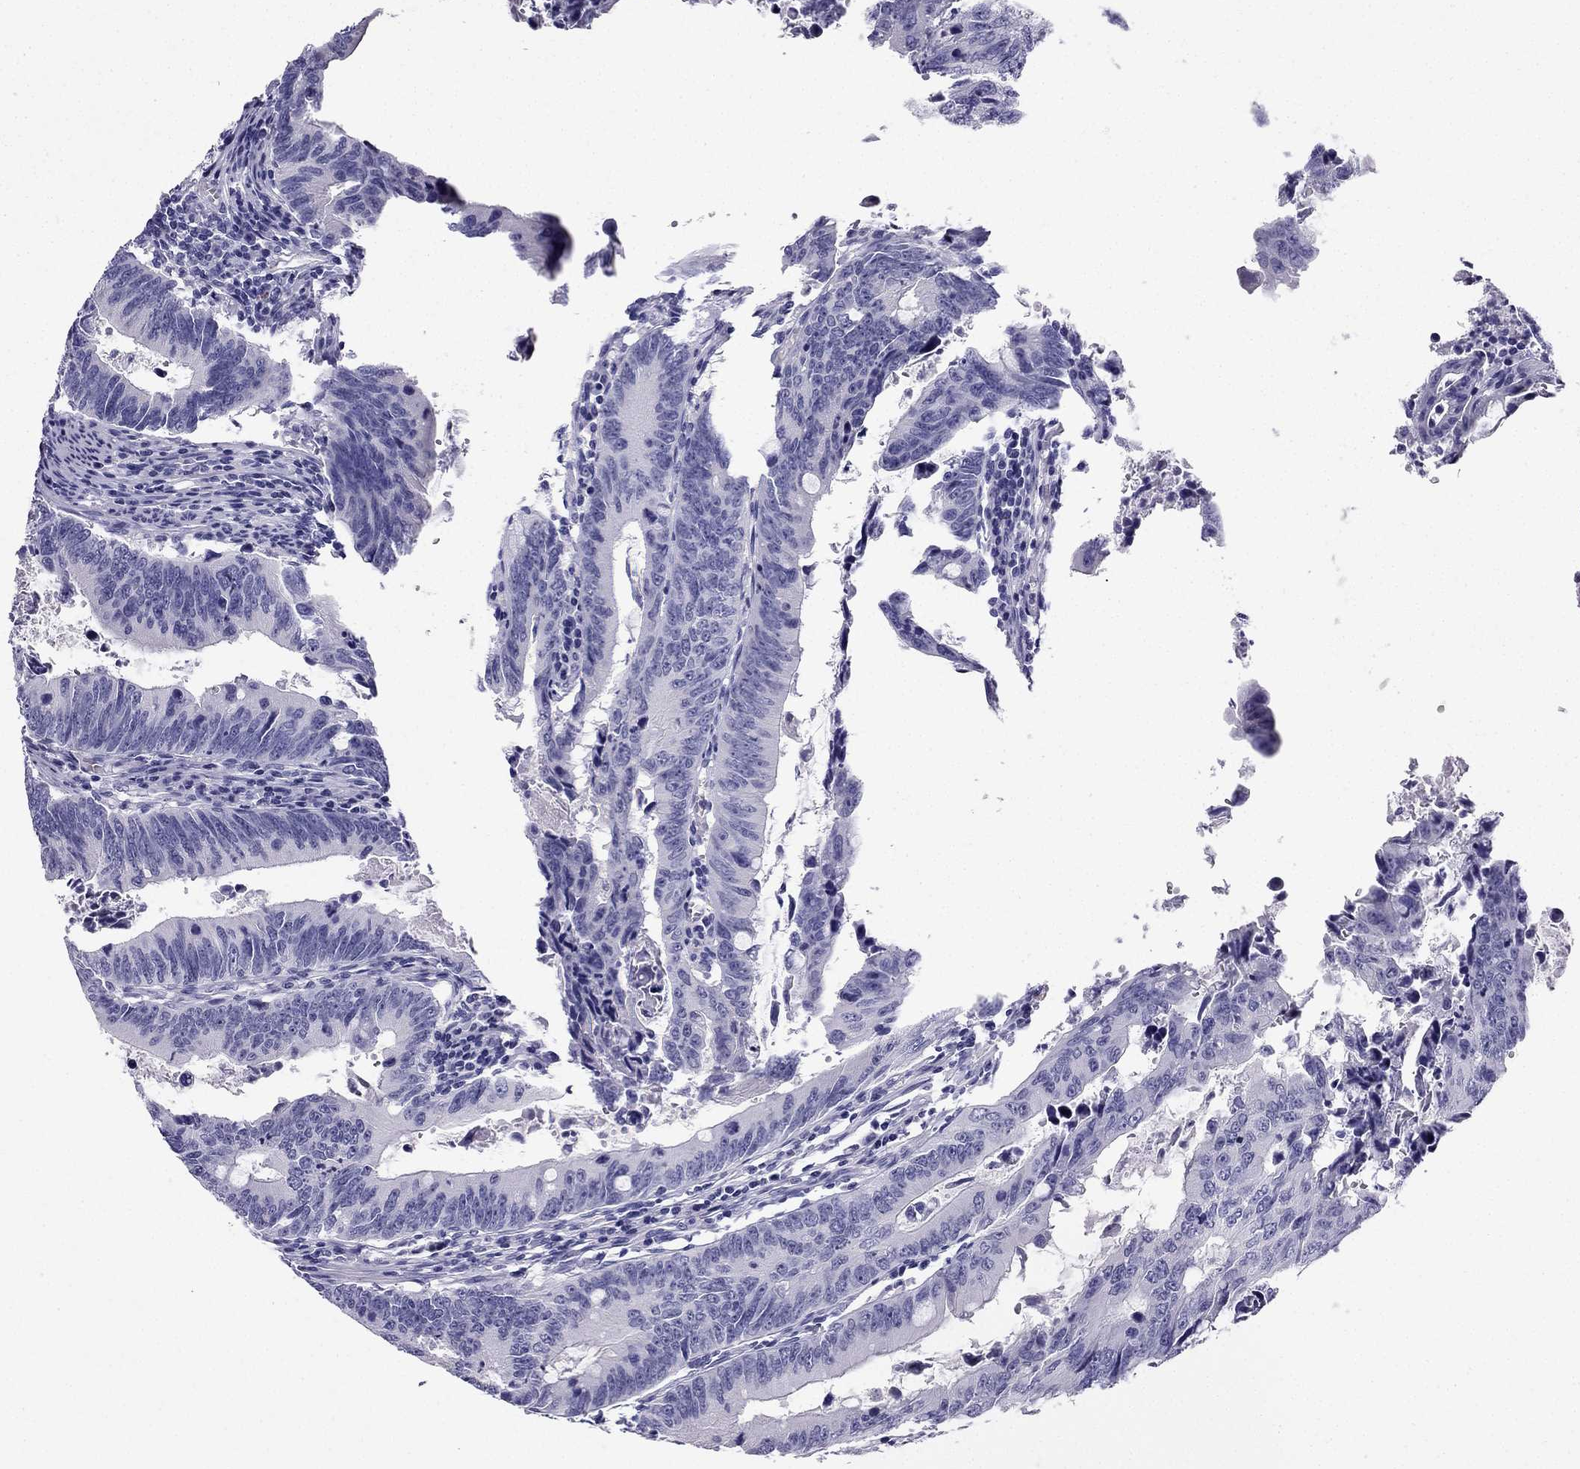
{"staining": {"intensity": "negative", "quantity": "none", "location": "none"}, "tissue": "colorectal cancer", "cell_type": "Tumor cells", "image_type": "cancer", "snomed": [{"axis": "morphology", "description": "Adenocarcinoma, NOS"}, {"axis": "topography", "description": "Colon"}], "caption": "Image shows no significant protein expression in tumor cells of colorectal cancer.", "gene": "NPTX1", "patient": {"sex": "female", "age": 87}}